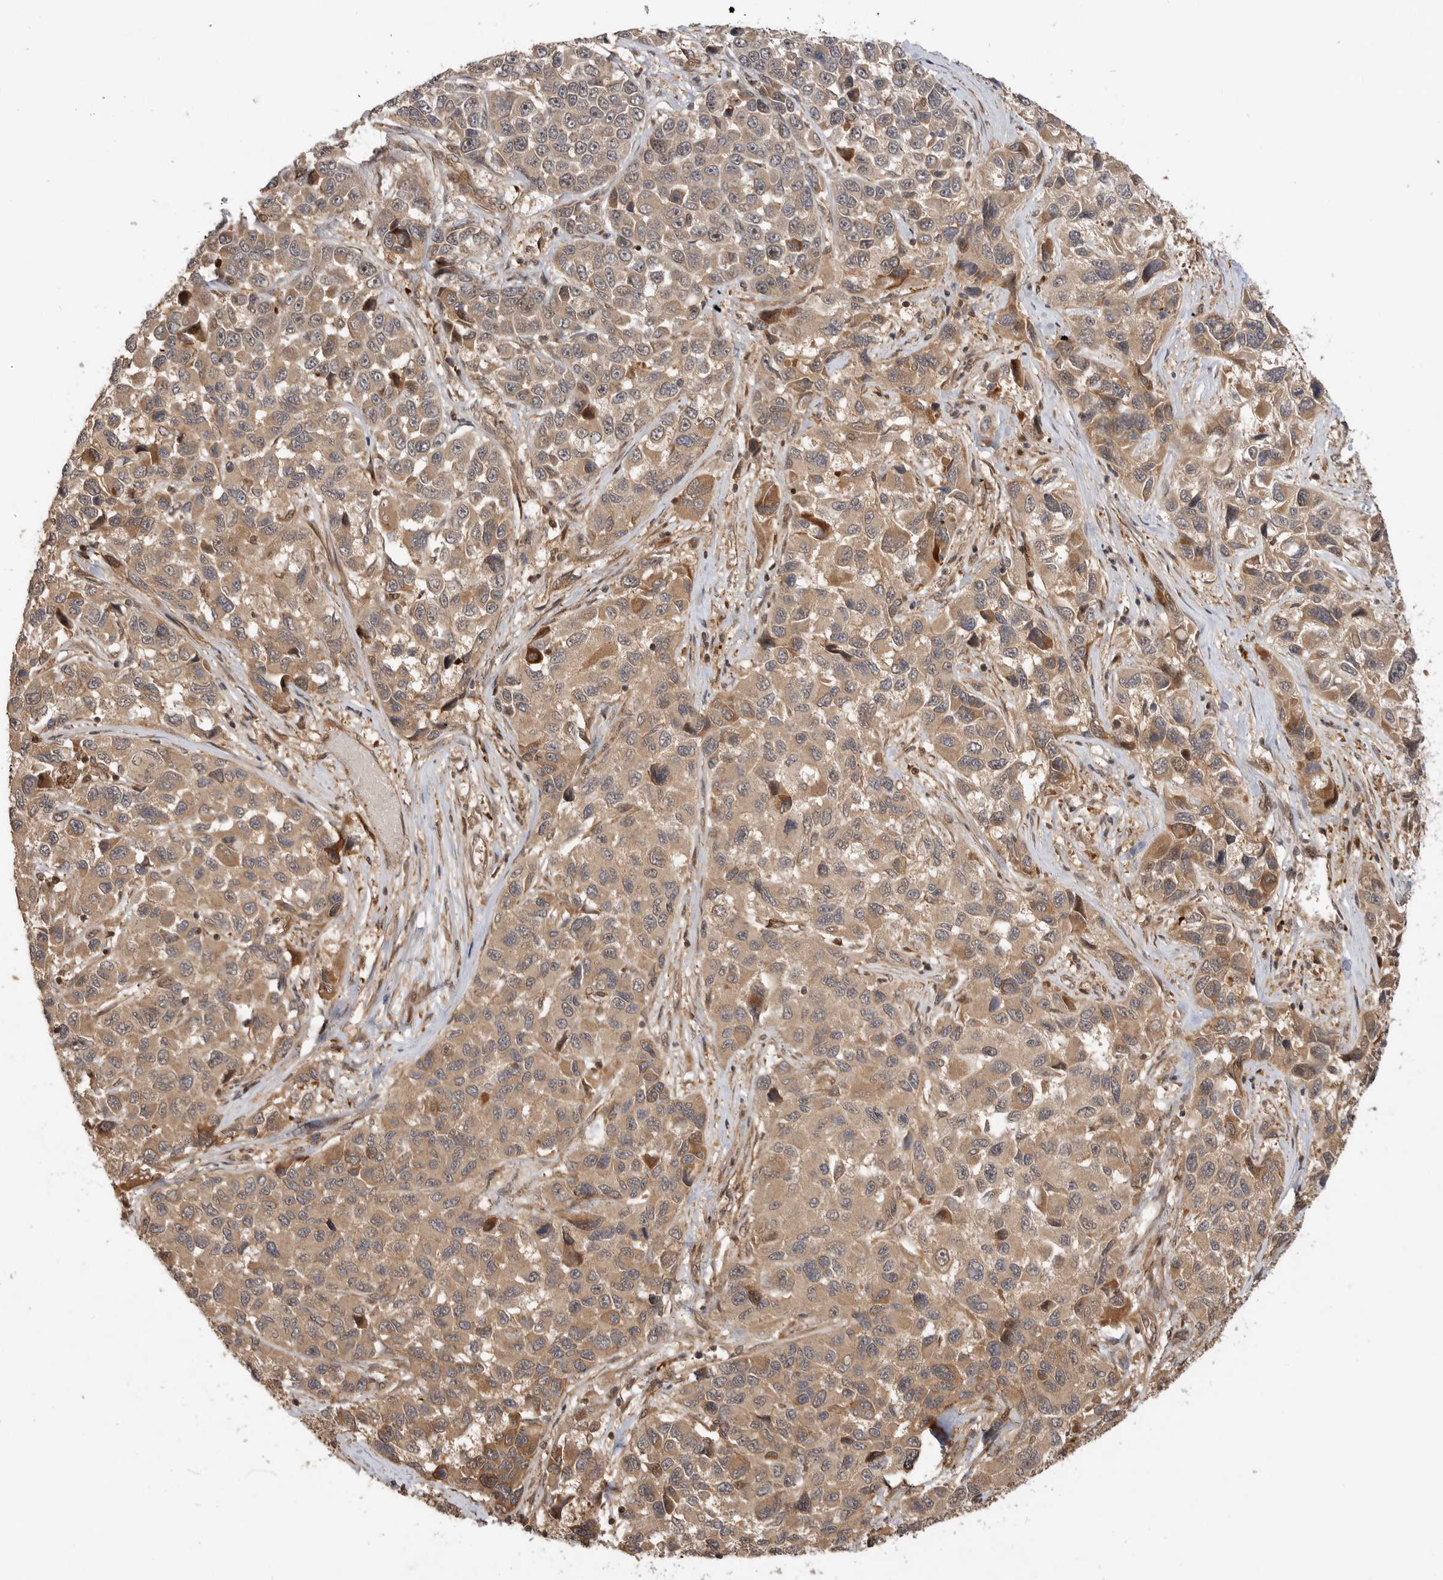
{"staining": {"intensity": "moderate", "quantity": "25%-75%", "location": "cytoplasmic/membranous"}, "tissue": "melanoma", "cell_type": "Tumor cells", "image_type": "cancer", "snomed": [{"axis": "morphology", "description": "Malignant melanoma, NOS"}, {"axis": "topography", "description": "Skin"}], "caption": "Malignant melanoma was stained to show a protein in brown. There is medium levels of moderate cytoplasmic/membranous positivity in about 25%-75% of tumor cells. (DAB (3,3'-diaminobenzidine) IHC with brightfield microscopy, high magnification).", "gene": "ADPRS", "patient": {"sex": "male", "age": 53}}